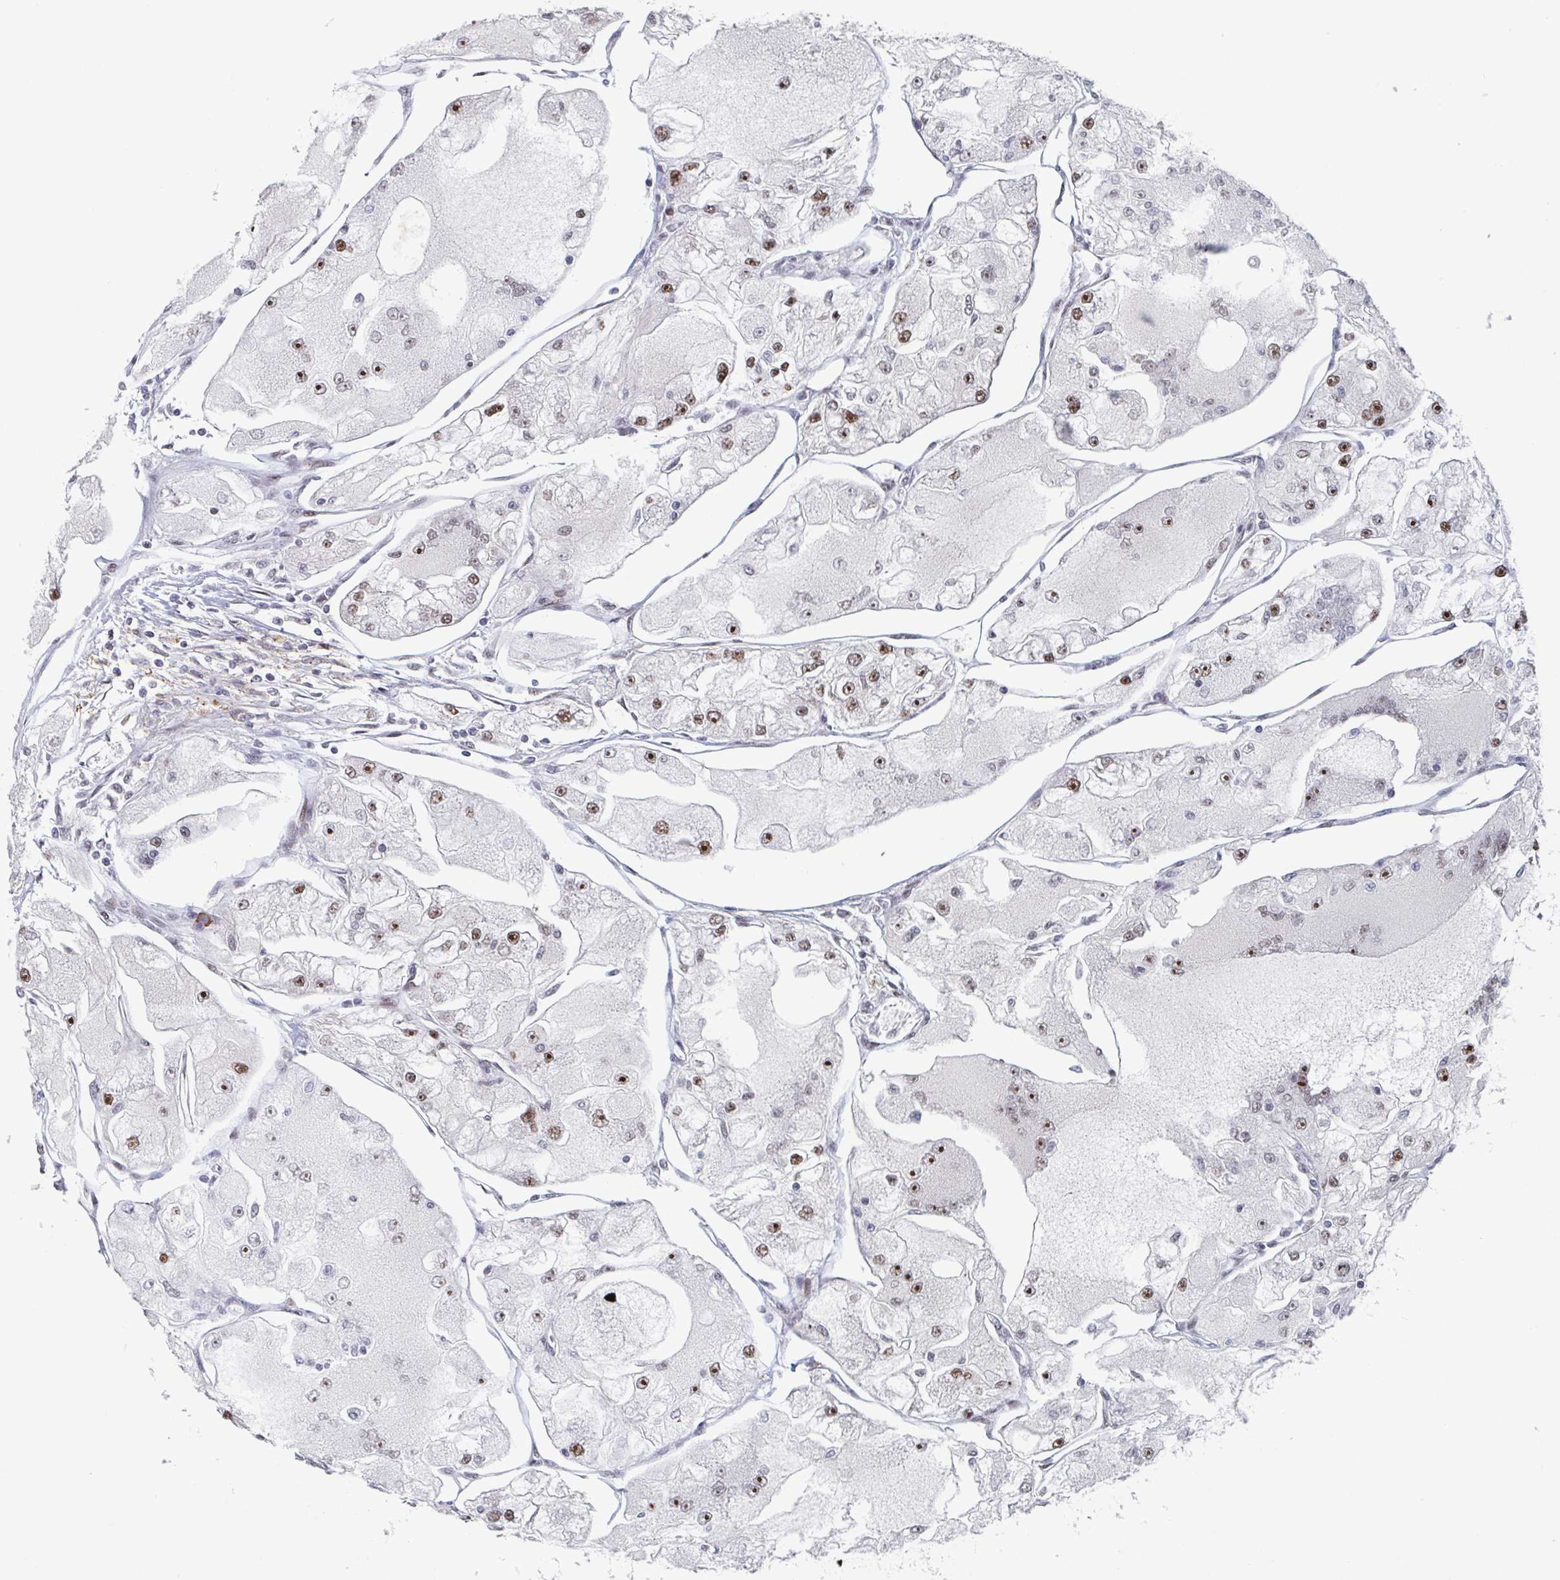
{"staining": {"intensity": "moderate", "quantity": ">75%", "location": "nuclear"}, "tissue": "renal cancer", "cell_type": "Tumor cells", "image_type": "cancer", "snomed": [{"axis": "morphology", "description": "Adenocarcinoma, NOS"}, {"axis": "topography", "description": "Kidney"}], "caption": "DAB (3,3'-diaminobenzidine) immunohistochemical staining of human adenocarcinoma (renal) shows moderate nuclear protein staining in about >75% of tumor cells.", "gene": "RNF212", "patient": {"sex": "female", "age": 72}}